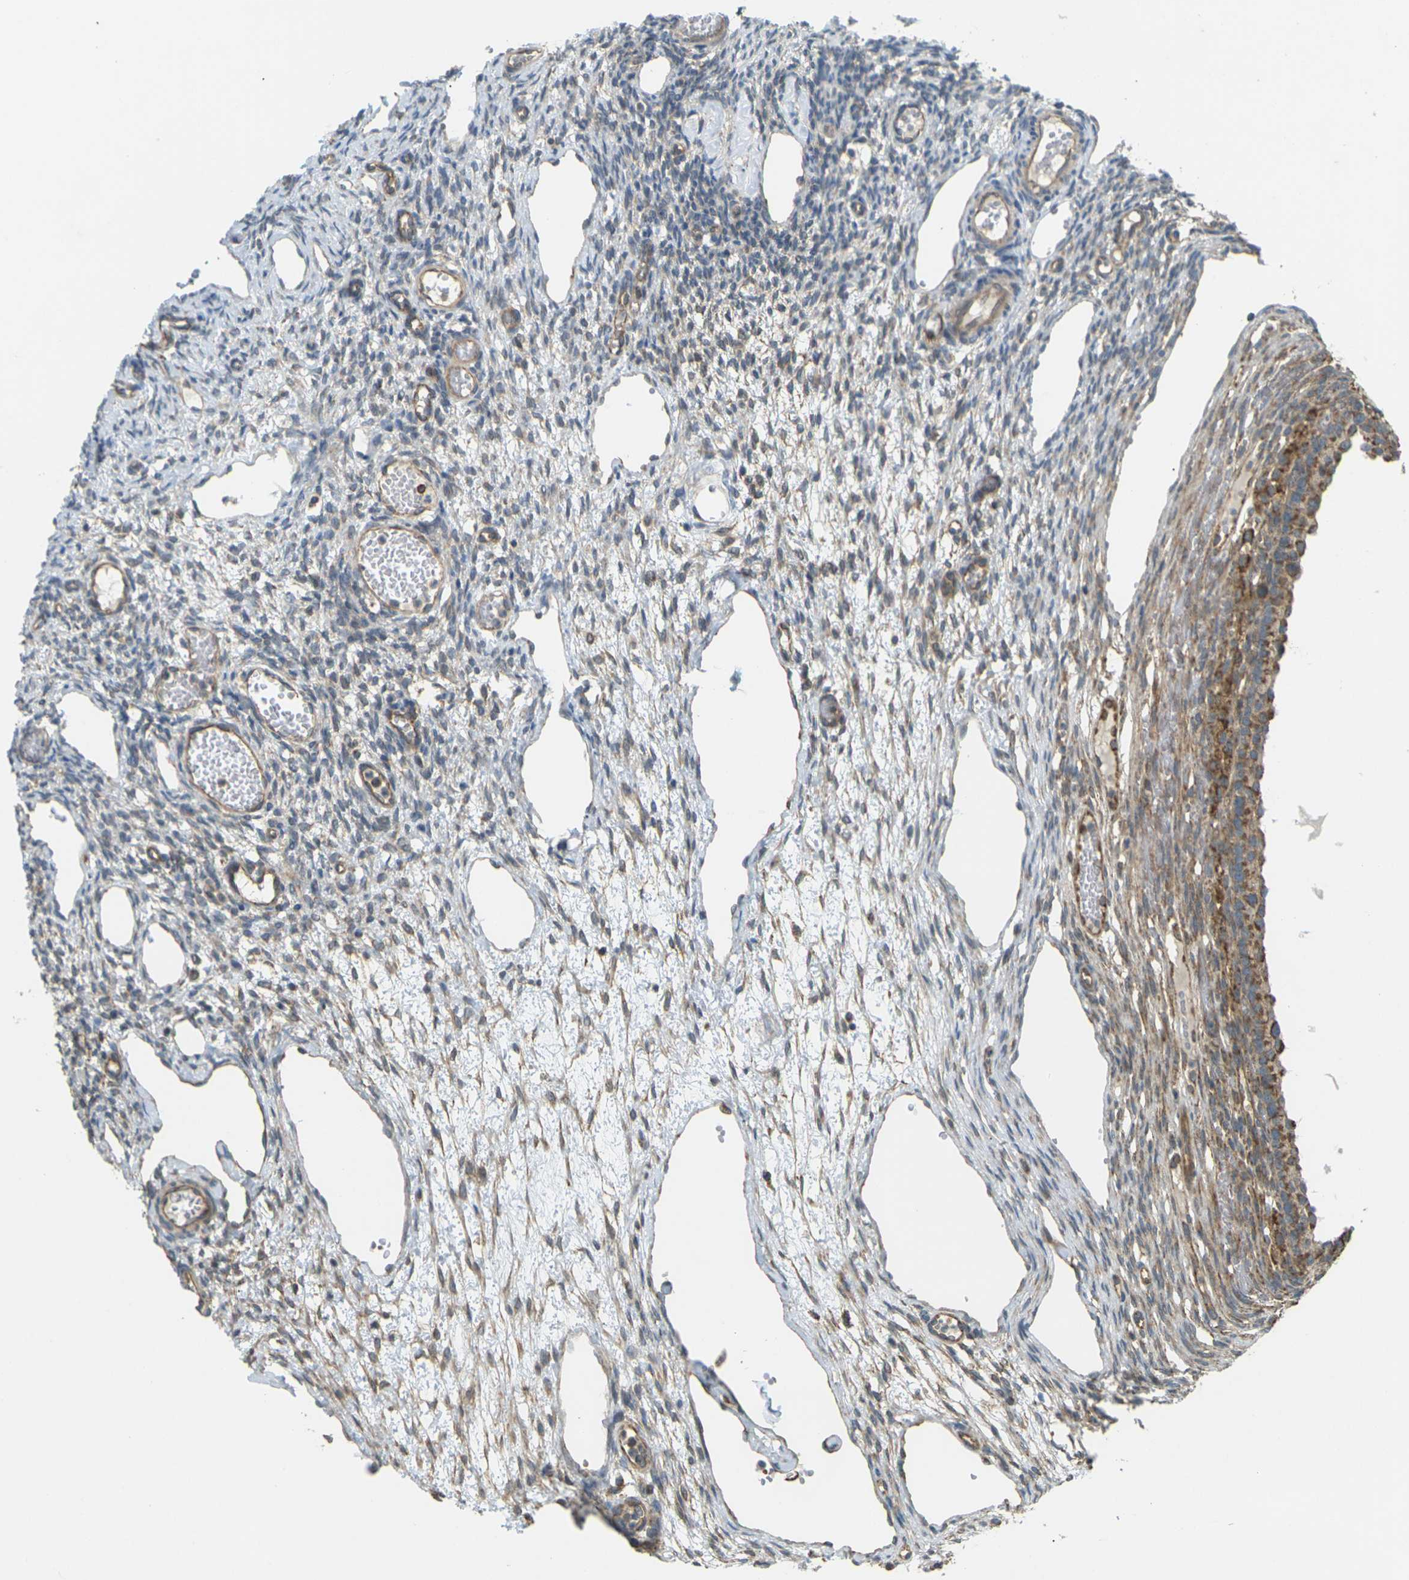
{"staining": {"intensity": "weak", "quantity": "25%-75%", "location": "cytoplasmic/membranous"}, "tissue": "ovary", "cell_type": "Ovarian stroma cells", "image_type": "normal", "snomed": [{"axis": "morphology", "description": "Normal tissue, NOS"}, {"axis": "topography", "description": "Ovary"}], "caption": "A high-resolution histopathology image shows immunohistochemistry staining of unremarkable ovary, which demonstrates weak cytoplasmic/membranous positivity in about 25%-75% of ovarian stroma cells.", "gene": "KSR1", "patient": {"sex": "female", "age": 33}}